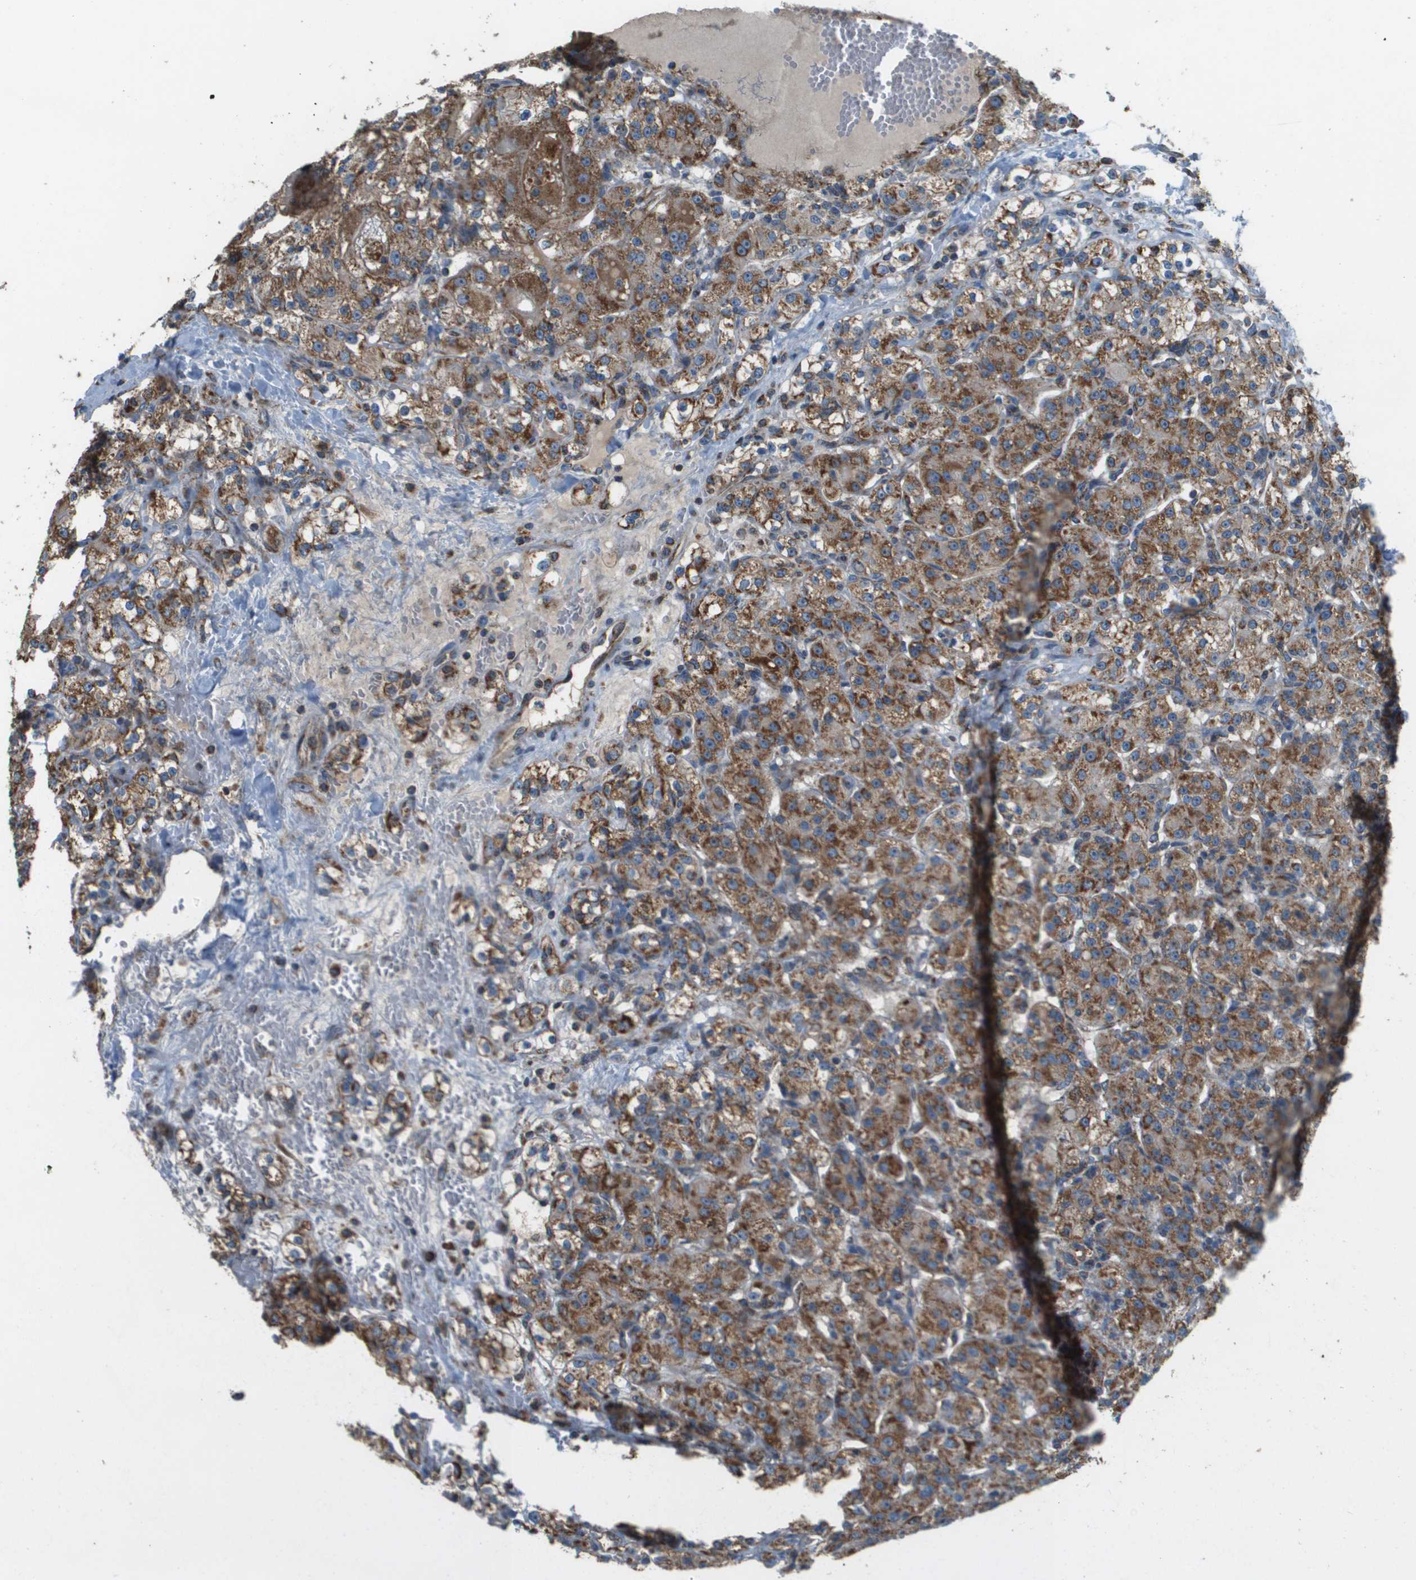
{"staining": {"intensity": "moderate", "quantity": ">75%", "location": "cytoplasmic/membranous"}, "tissue": "renal cancer", "cell_type": "Tumor cells", "image_type": "cancer", "snomed": [{"axis": "morphology", "description": "Normal tissue, NOS"}, {"axis": "morphology", "description": "Adenocarcinoma, NOS"}, {"axis": "topography", "description": "Kidney"}], "caption": "Immunohistochemistry of adenocarcinoma (renal) exhibits medium levels of moderate cytoplasmic/membranous expression in about >75% of tumor cells.", "gene": "NRK", "patient": {"sex": "male", "age": 61}}